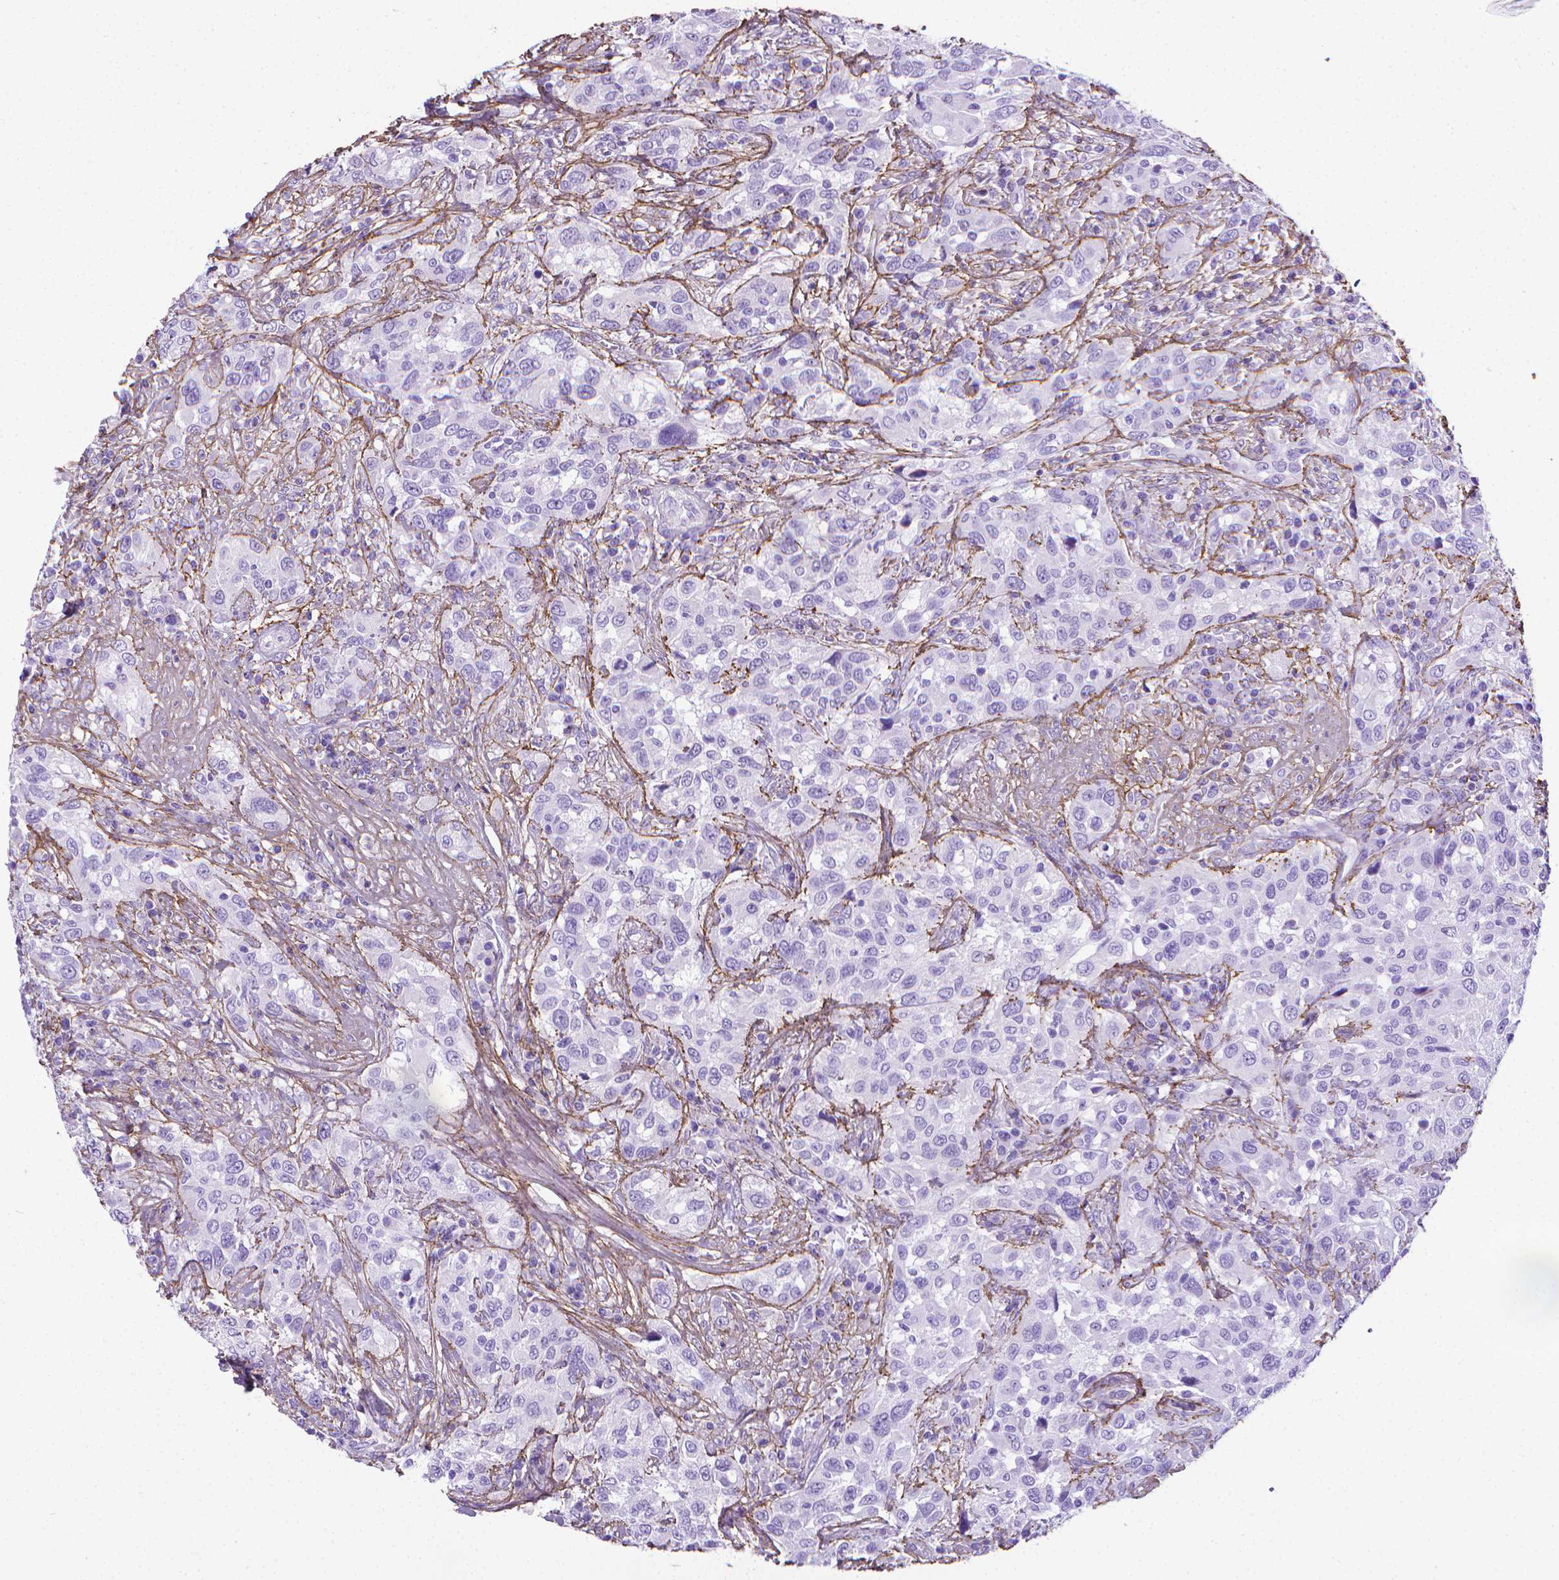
{"staining": {"intensity": "negative", "quantity": "none", "location": "none"}, "tissue": "urothelial cancer", "cell_type": "Tumor cells", "image_type": "cancer", "snomed": [{"axis": "morphology", "description": "Urothelial carcinoma, NOS"}, {"axis": "morphology", "description": "Urothelial carcinoma, High grade"}, {"axis": "topography", "description": "Urinary bladder"}], "caption": "Tumor cells are negative for protein expression in human transitional cell carcinoma.", "gene": "MFAP2", "patient": {"sex": "female", "age": 64}}